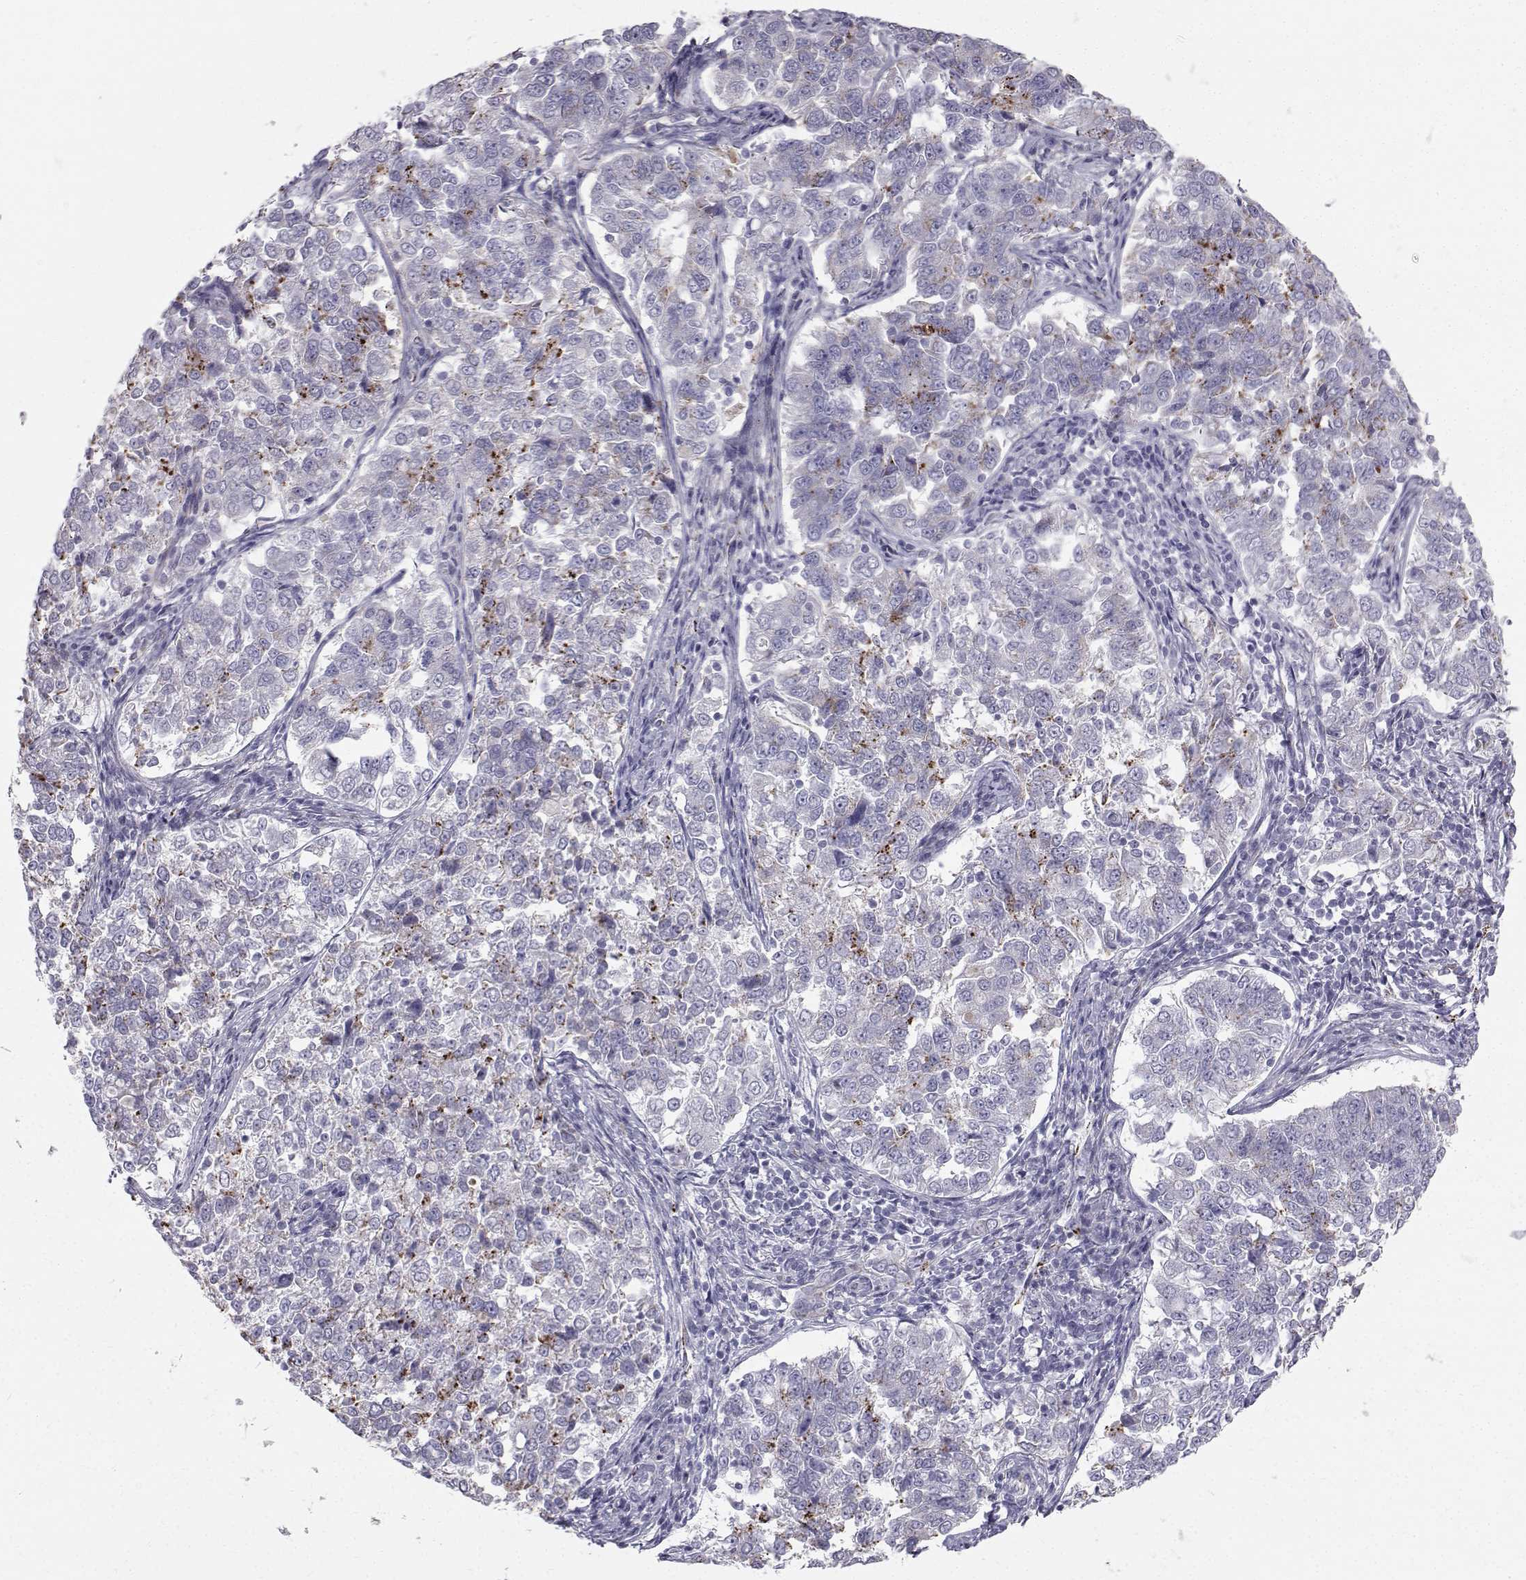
{"staining": {"intensity": "moderate", "quantity": "<25%", "location": "cytoplasmic/membranous"}, "tissue": "endometrial cancer", "cell_type": "Tumor cells", "image_type": "cancer", "snomed": [{"axis": "morphology", "description": "Adenocarcinoma, NOS"}, {"axis": "topography", "description": "Endometrium"}], "caption": "Moderate cytoplasmic/membranous protein positivity is identified in approximately <25% of tumor cells in endometrial cancer. The staining was performed using DAB to visualize the protein expression in brown, while the nuclei were stained in blue with hematoxylin (Magnification: 20x).", "gene": "CALCR", "patient": {"sex": "female", "age": 43}}